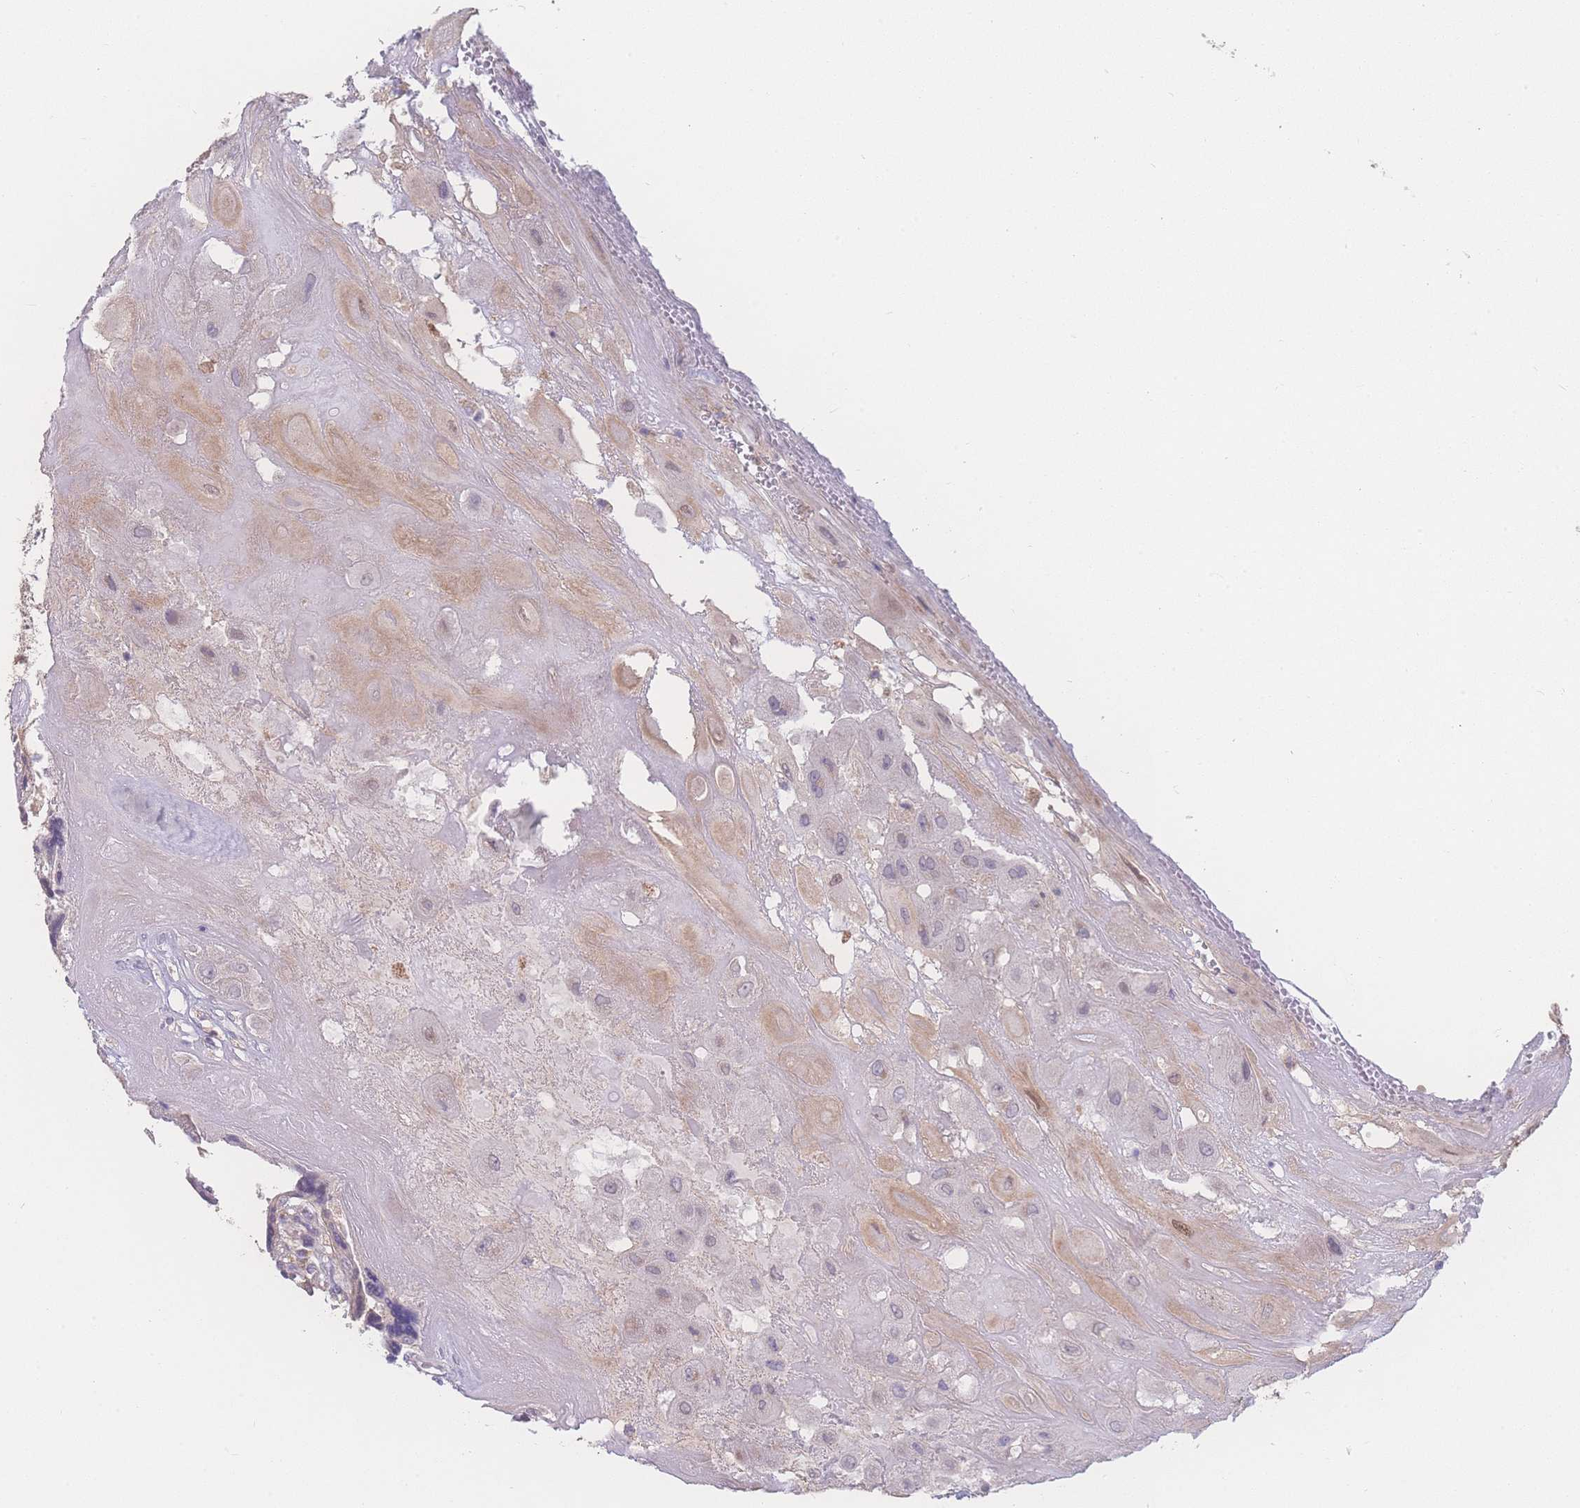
{"staining": {"intensity": "weak", "quantity": "<25%", "location": "cytoplasmic/membranous"}, "tissue": "placenta", "cell_type": "Decidual cells", "image_type": "normal", "snomed": [{"axis": "morphology", "description": "Normal tissue, NOS"}, {"axis": "topography", "description": "Placenta"}], "caption": "Immunohistochemical staining of normal human placenta shows no significant staining in decidual cells.", "gene": "GIPR", "patient": {"sex": "female", "age": 32}}